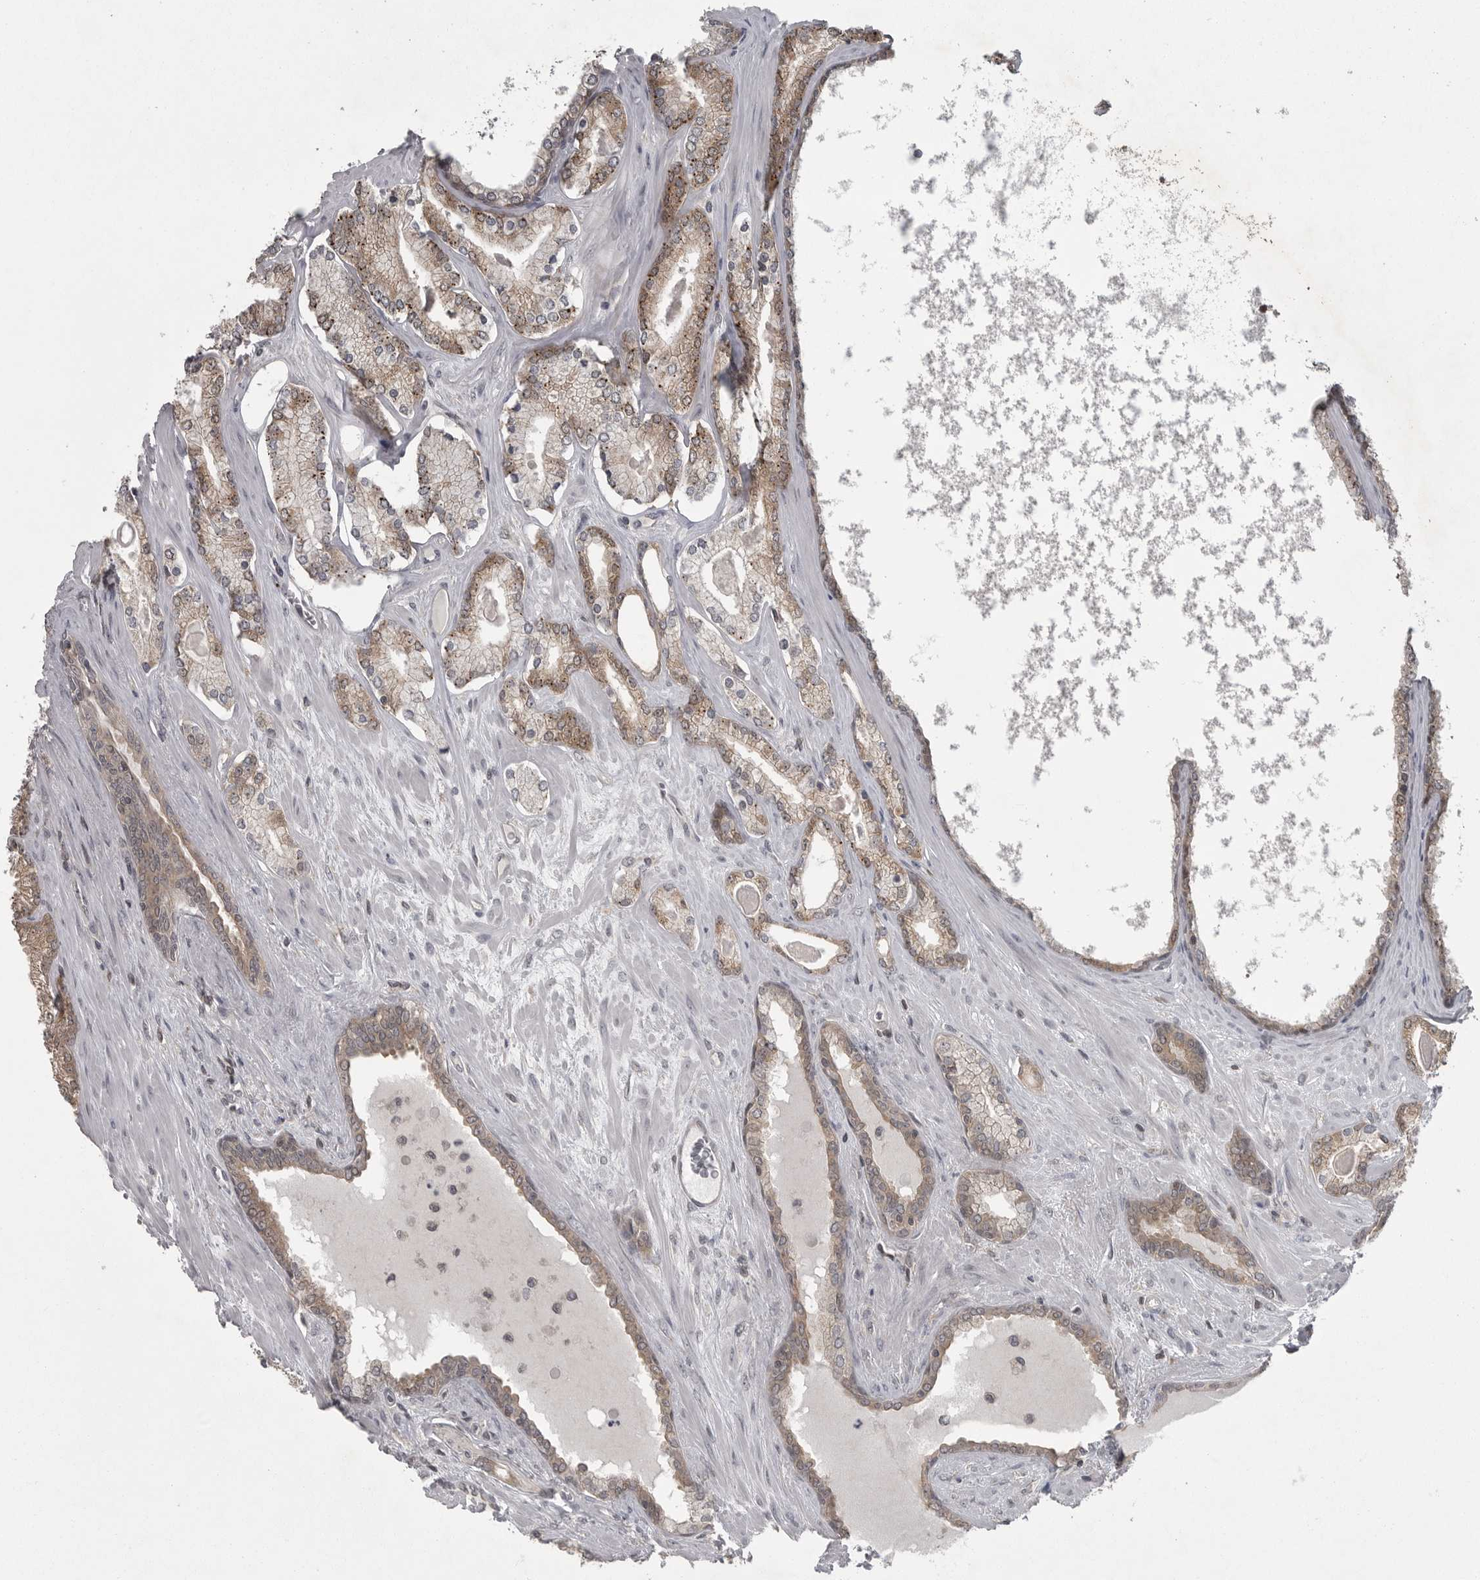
{"staining": {"intensity": "weak", "quantity": ">75%", "location": "cytoplasmic/membranous"}, "tissue": "prostate cancer", "cell_type": "Tumor cells", "image_type": "cancer", "snomed": [{"axis": "morphology", "description": "Adenocarcinoma, Low grade"}, {"axis": "topography", "description": "Prostate"}], "caption": "Immunohistochemical staining of prostate cancer (adenocarcinoma (low-grade)) exhibits low levels of weak cytoplasmic/membranous positivity in approximately >75% of tumor cells.", "gene": "PHF13", "patient": {"sex": "male", "age": 70}}